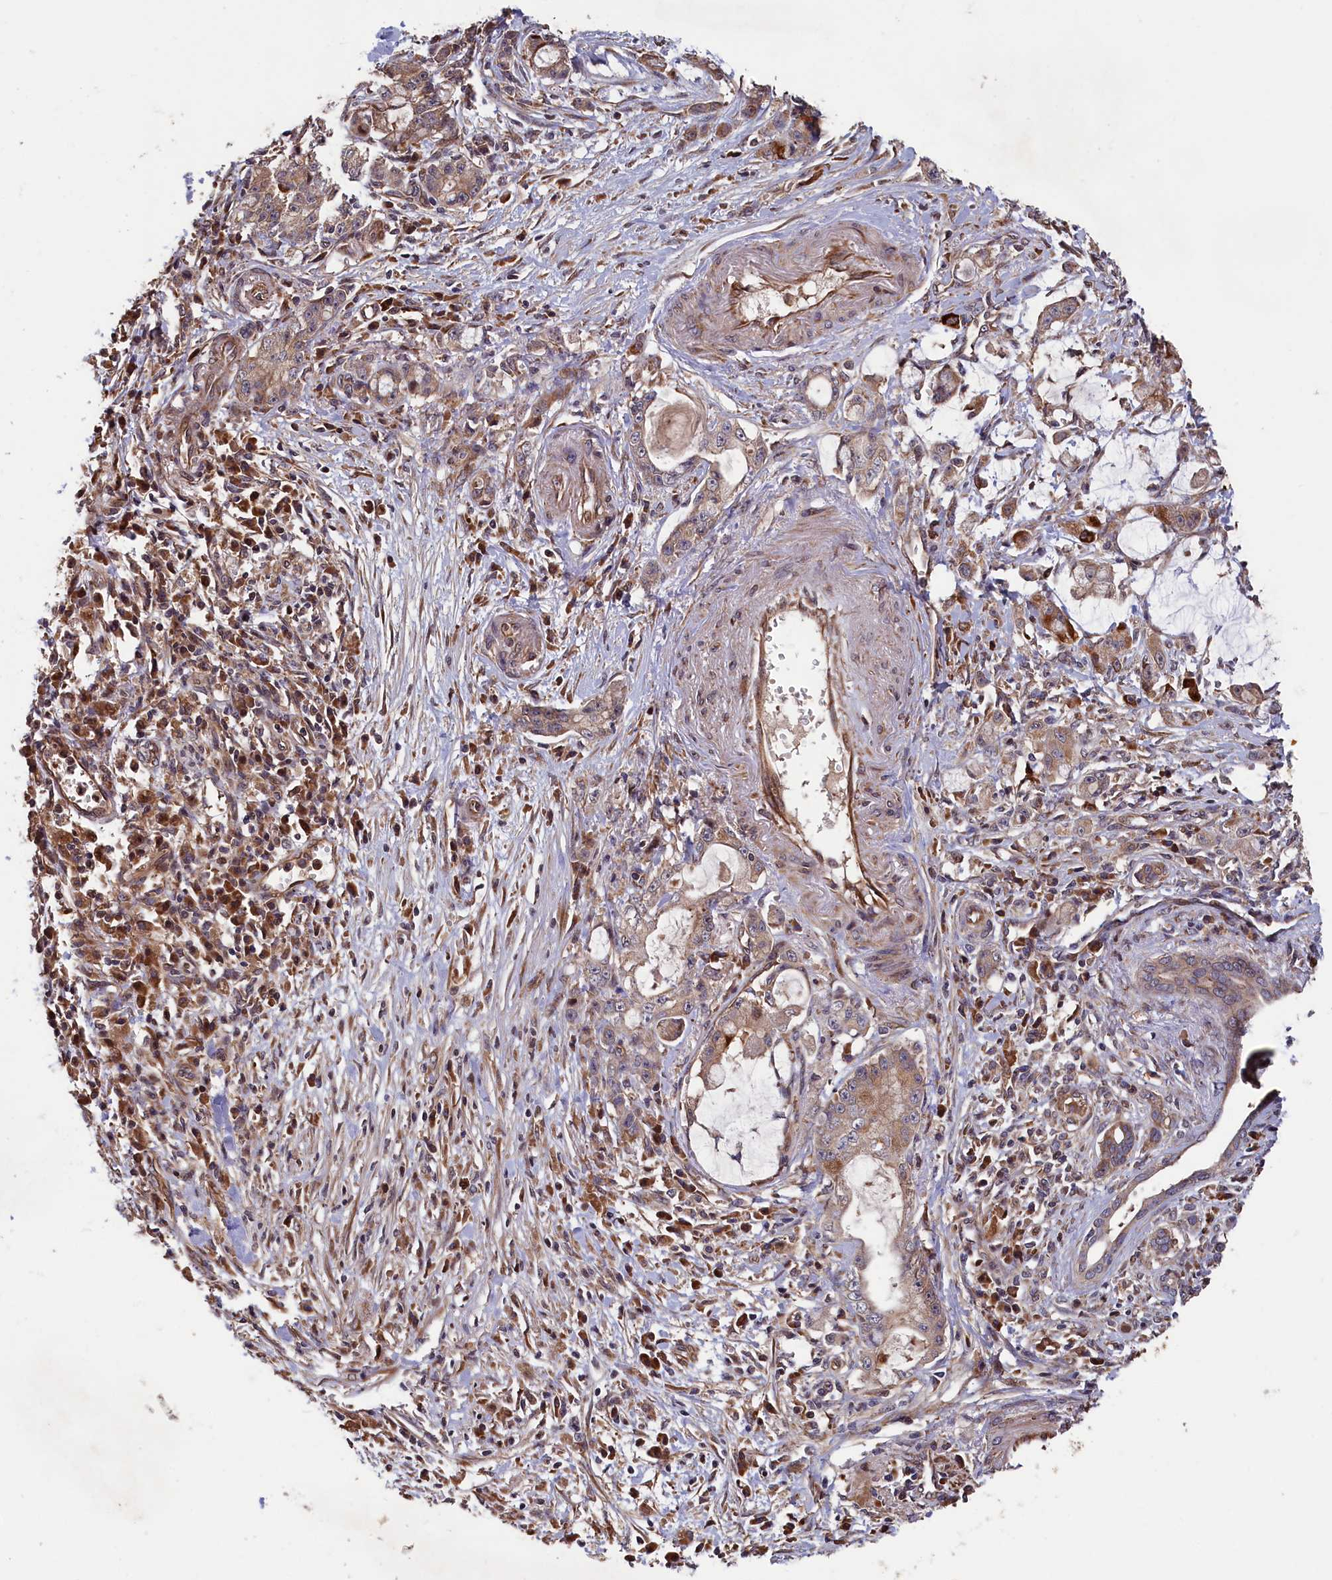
{"staining": {"intensity": "strong", "quantity": "25%-75%", "location": "cytoplasmic/membranous"}, "tissue": "pancreatic cancer", "cell_type": "Tumor cells", "image_type": "cancer", "snomed": [{"axis": "morphology", "description": "Adenocarcinoma, NOS"}, {"axis": "topography", "description": "Pancreas"}], "caption": "DAB immunohistochemical staining of pancreatic cancer (adenocarcinoma) exhibits strong cytoplasmic/membranous protein positivity in approximately 25%-75% of tumor cells.", "gene": "GREB1L", "patient": {"sex": "female", "age": 73}}